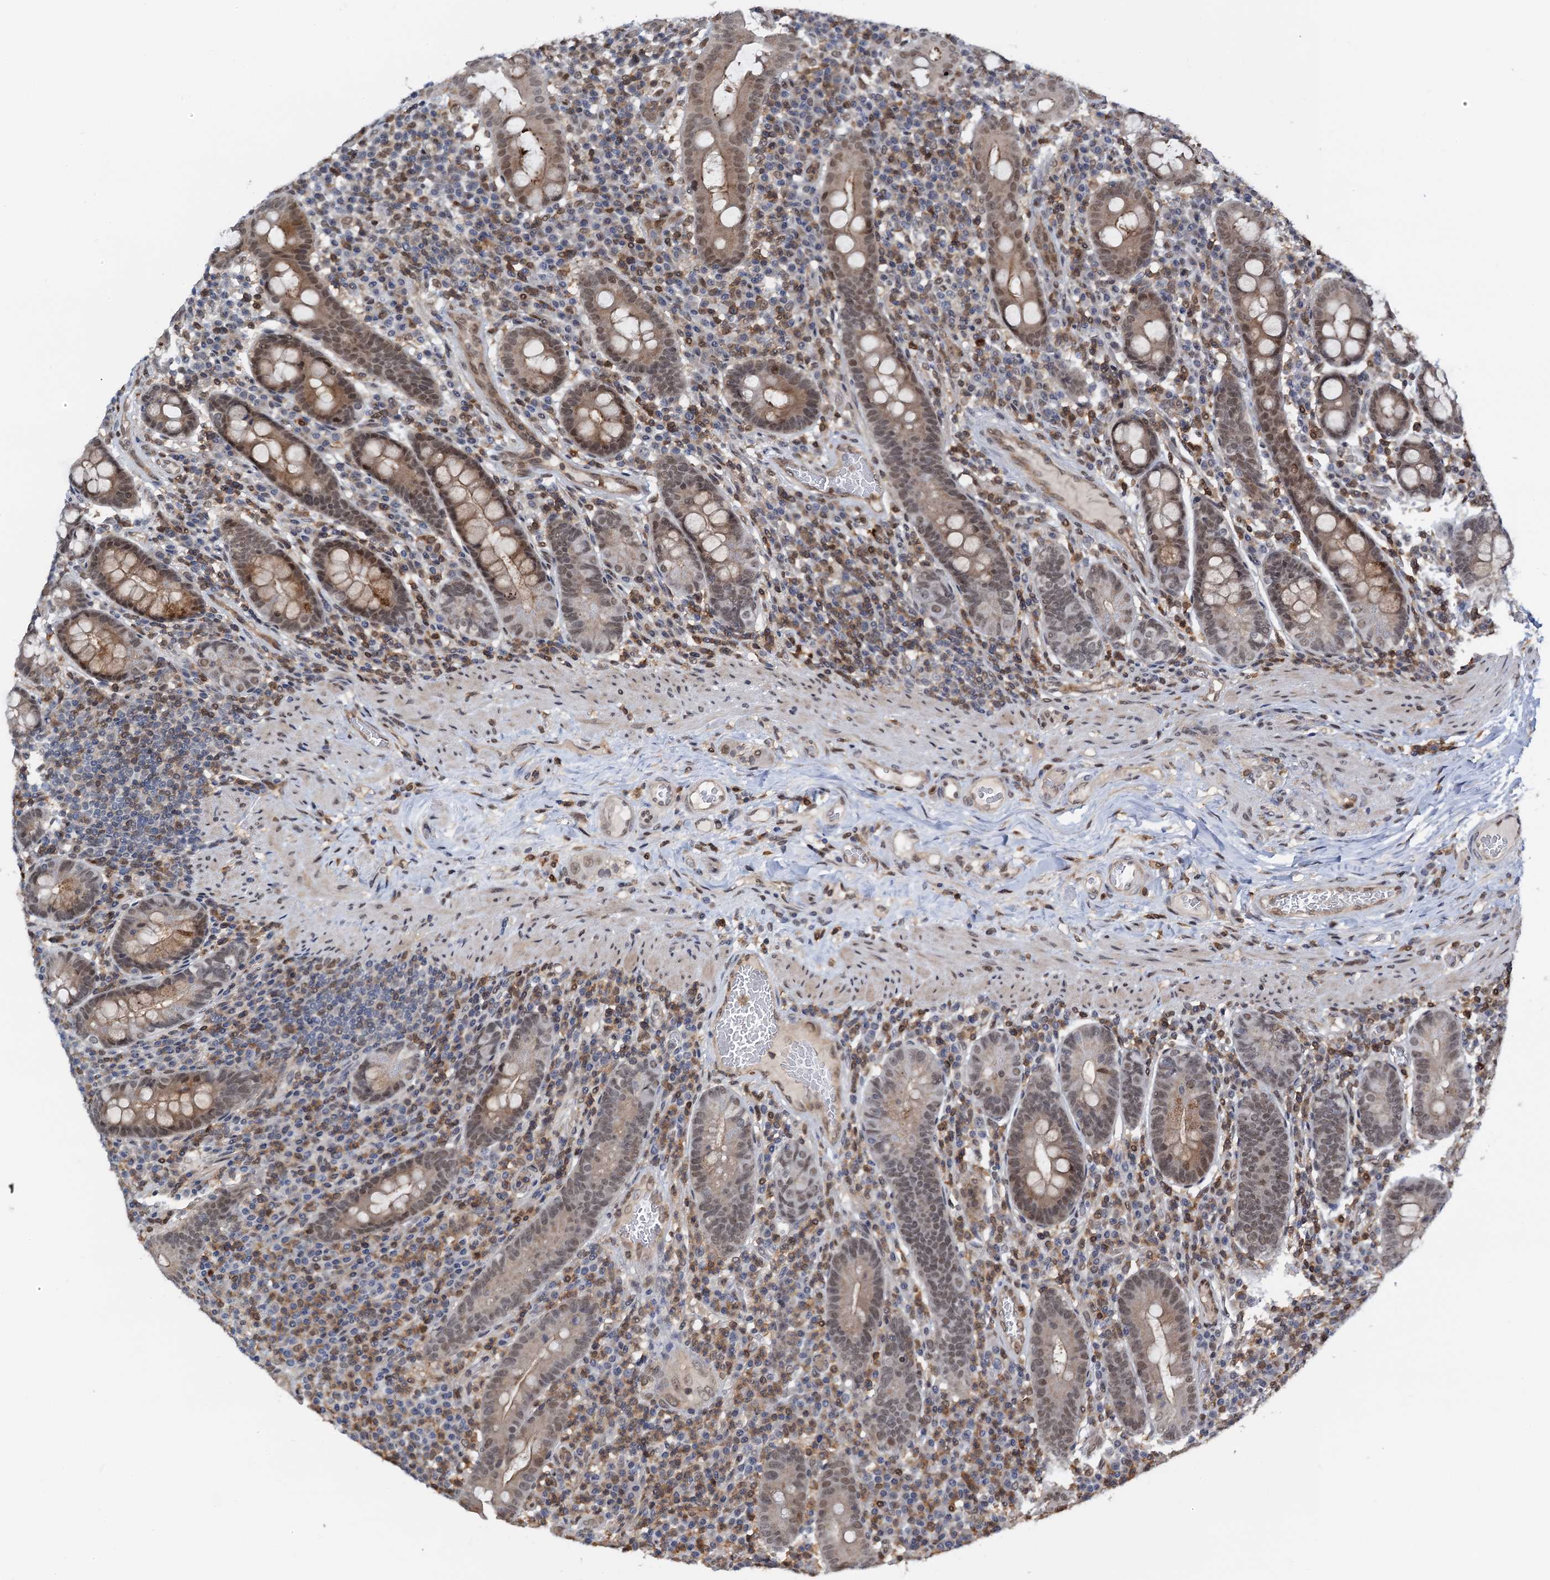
{"staining": {"intensity": "moderate", "quantity": "25%-75%", "location": "cytoplasmic/membranous,nuclear"}, "tissue": "duodenum", "cell_type": "Glandular cells", "image_type": "normal", "snomed": [{"axis": "morphology", "description": "Normal tissue, NOS"}, {"axis": "morphology", "description": "Adenocarcinoma, NOS"}, {"axis": "topography", "description": "Pancreas"}, {"axis": "topography", "description": "Duodenum"}], "caption": "Protein staining of unremarkable duodenum exhibits moderate cytoplasmic/membranous,nuclear expression in about 25%-75% of glandular cells. The protein is shown in brown color, while the nuclei are stained blue.", "gene": "ZNF609", "patient": {"sex": "male", "age": 50}}